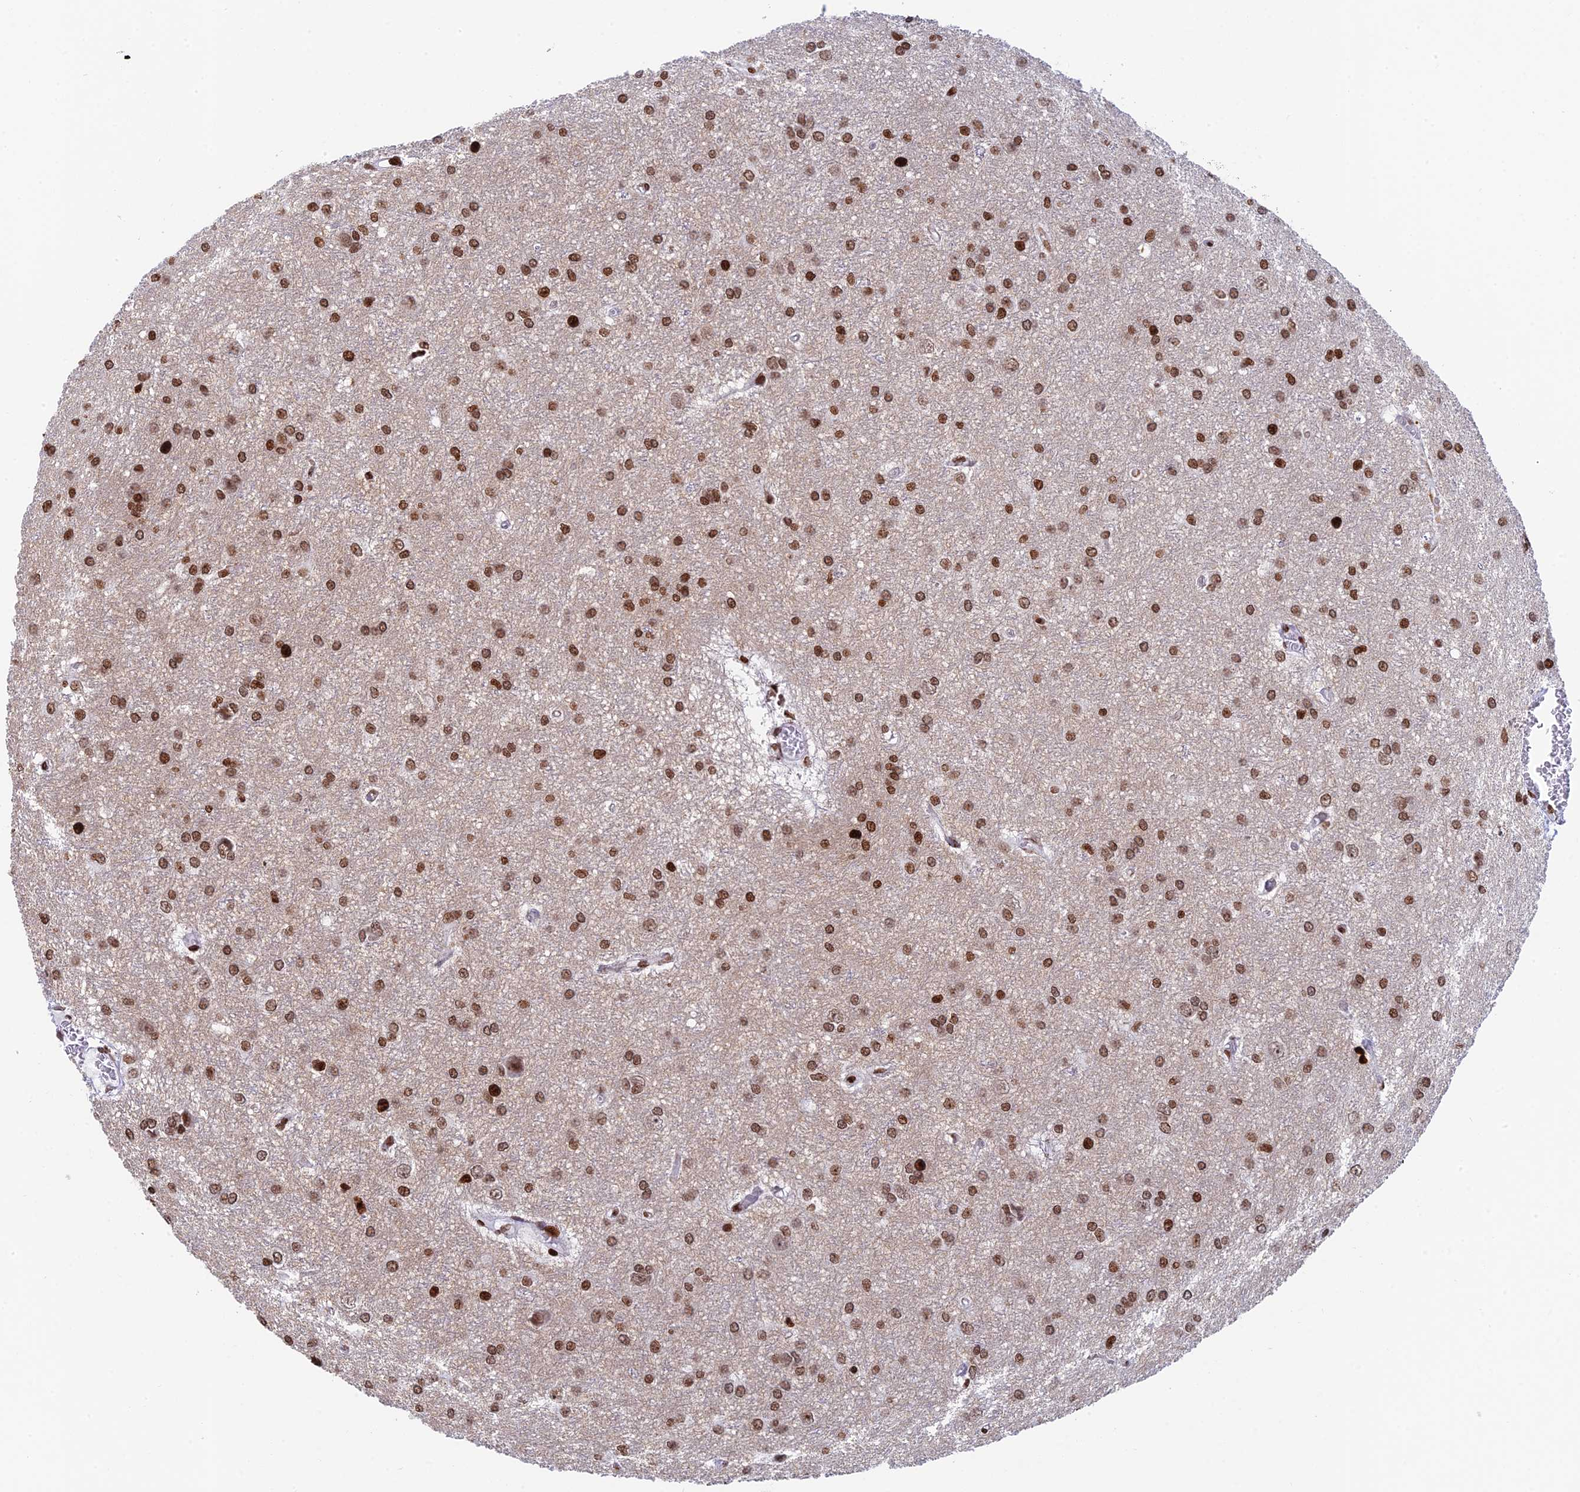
{"staining": {"intensity": "moderate", "quantity": ">75%", "location": "nuclear"}, "tissue": "glioma", "cell_type": "Tumor cells", "image_type": "cancer", "snomed": [{"axis": "morphology", "description": "Glioma, malignant, High grade"}, {"axis": "topography", "description": "Brain"}], "caption": "Moderate nuclear protein positivity is appreciated in approximately >75% of tumor cells in malignant glioma (high-grade).", "gene": "RPAP1", "patient": {"sex": "female", "age": 50}}